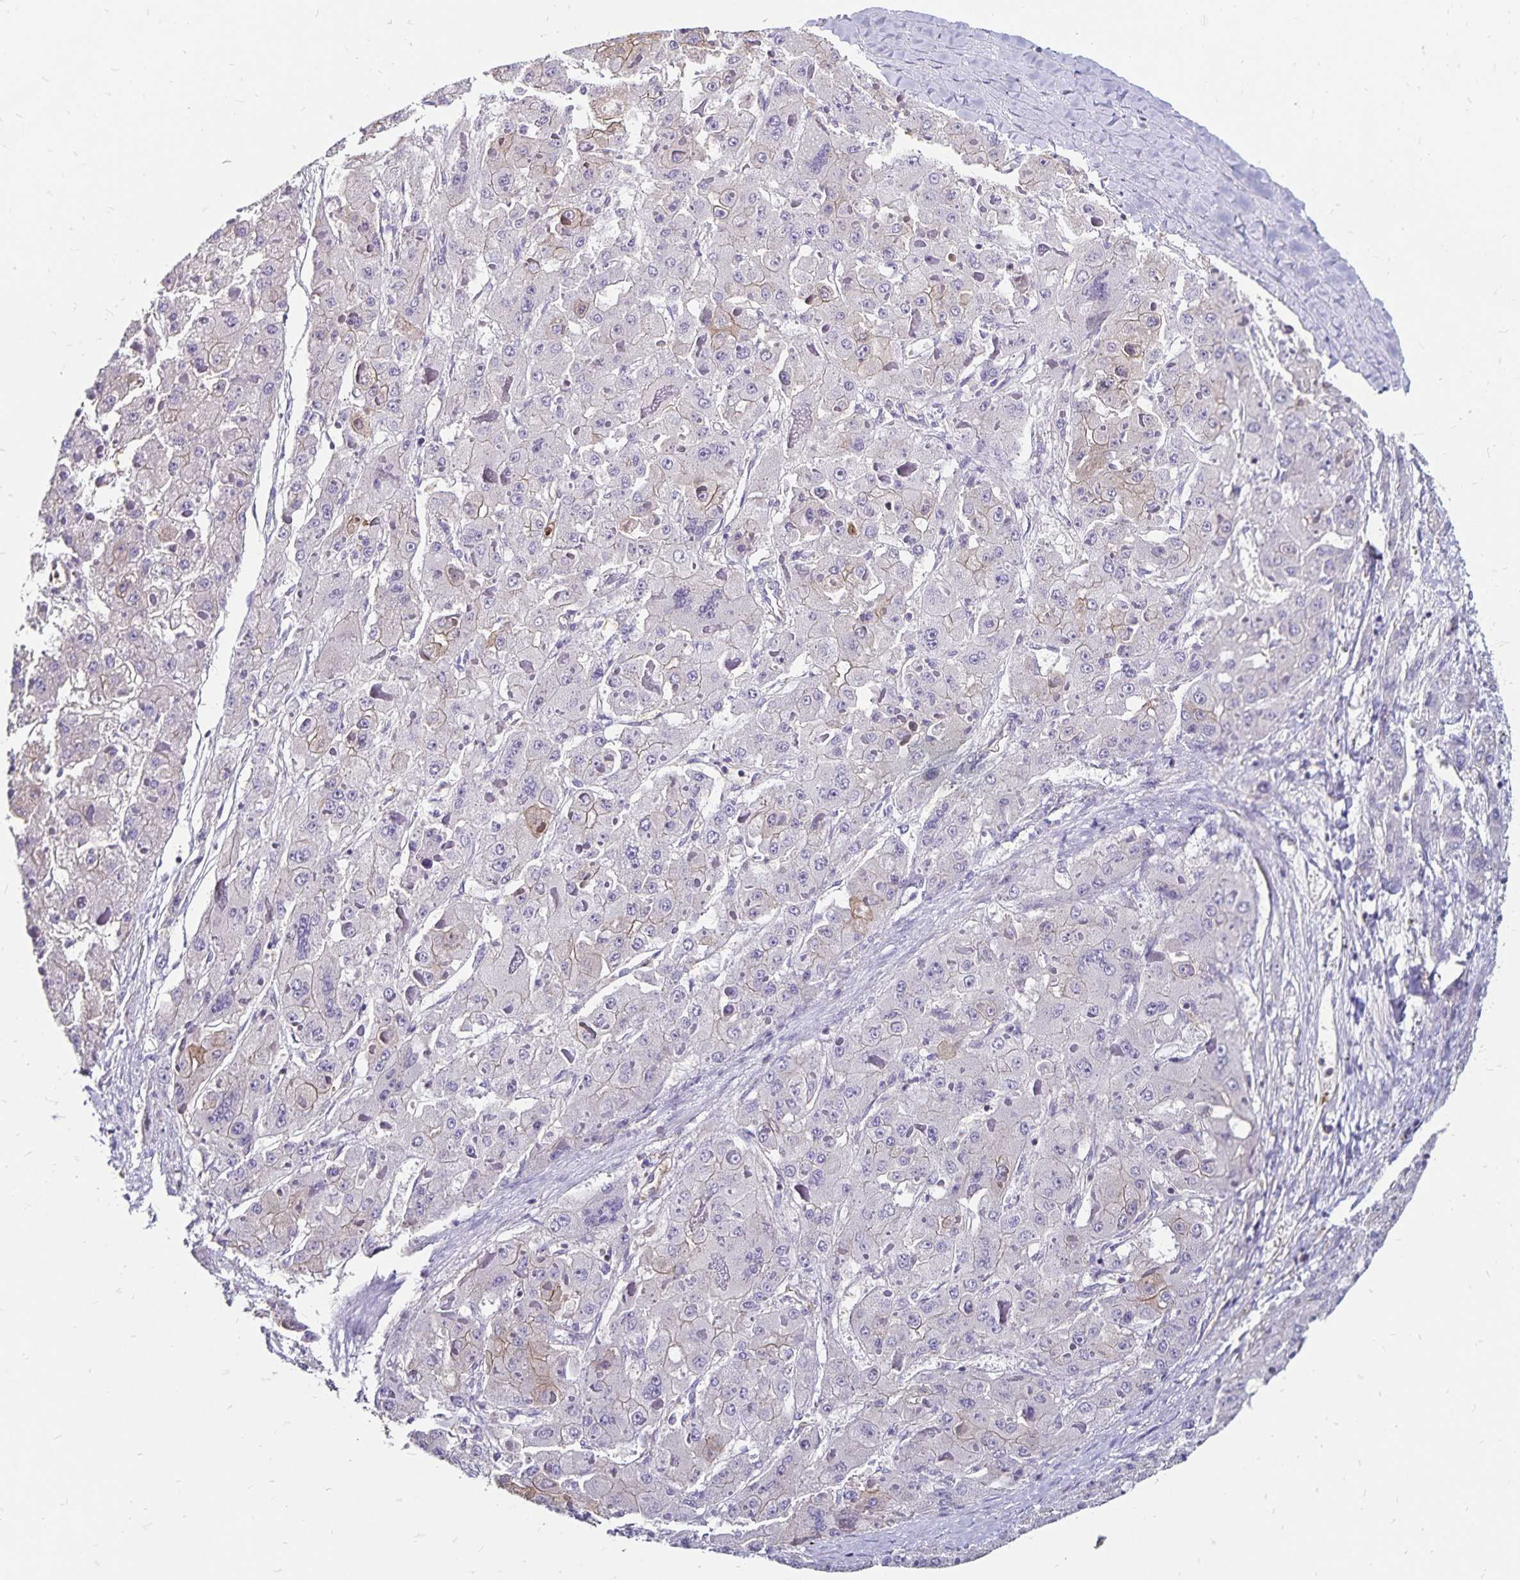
{"staining": {"intensity": "negative", "quantity": "none", "location": "none"}, "tissue": "liver cancer", "cell_type": "Tumor cells", "image_type": "cancer", "snomed": [{"axis": "morphology", "description": "Carcinoma, Hepatocellular, NOS"}, {"axis": "topography", "description": "Liver"}], "caption": "Immunohistochemical staining of human liver cancer (hepatocellular carcinoma) demonstrates no significant expression in tumor cells.", "gene": "RPRML", "patient": {"sex": "female", "age": 73}}